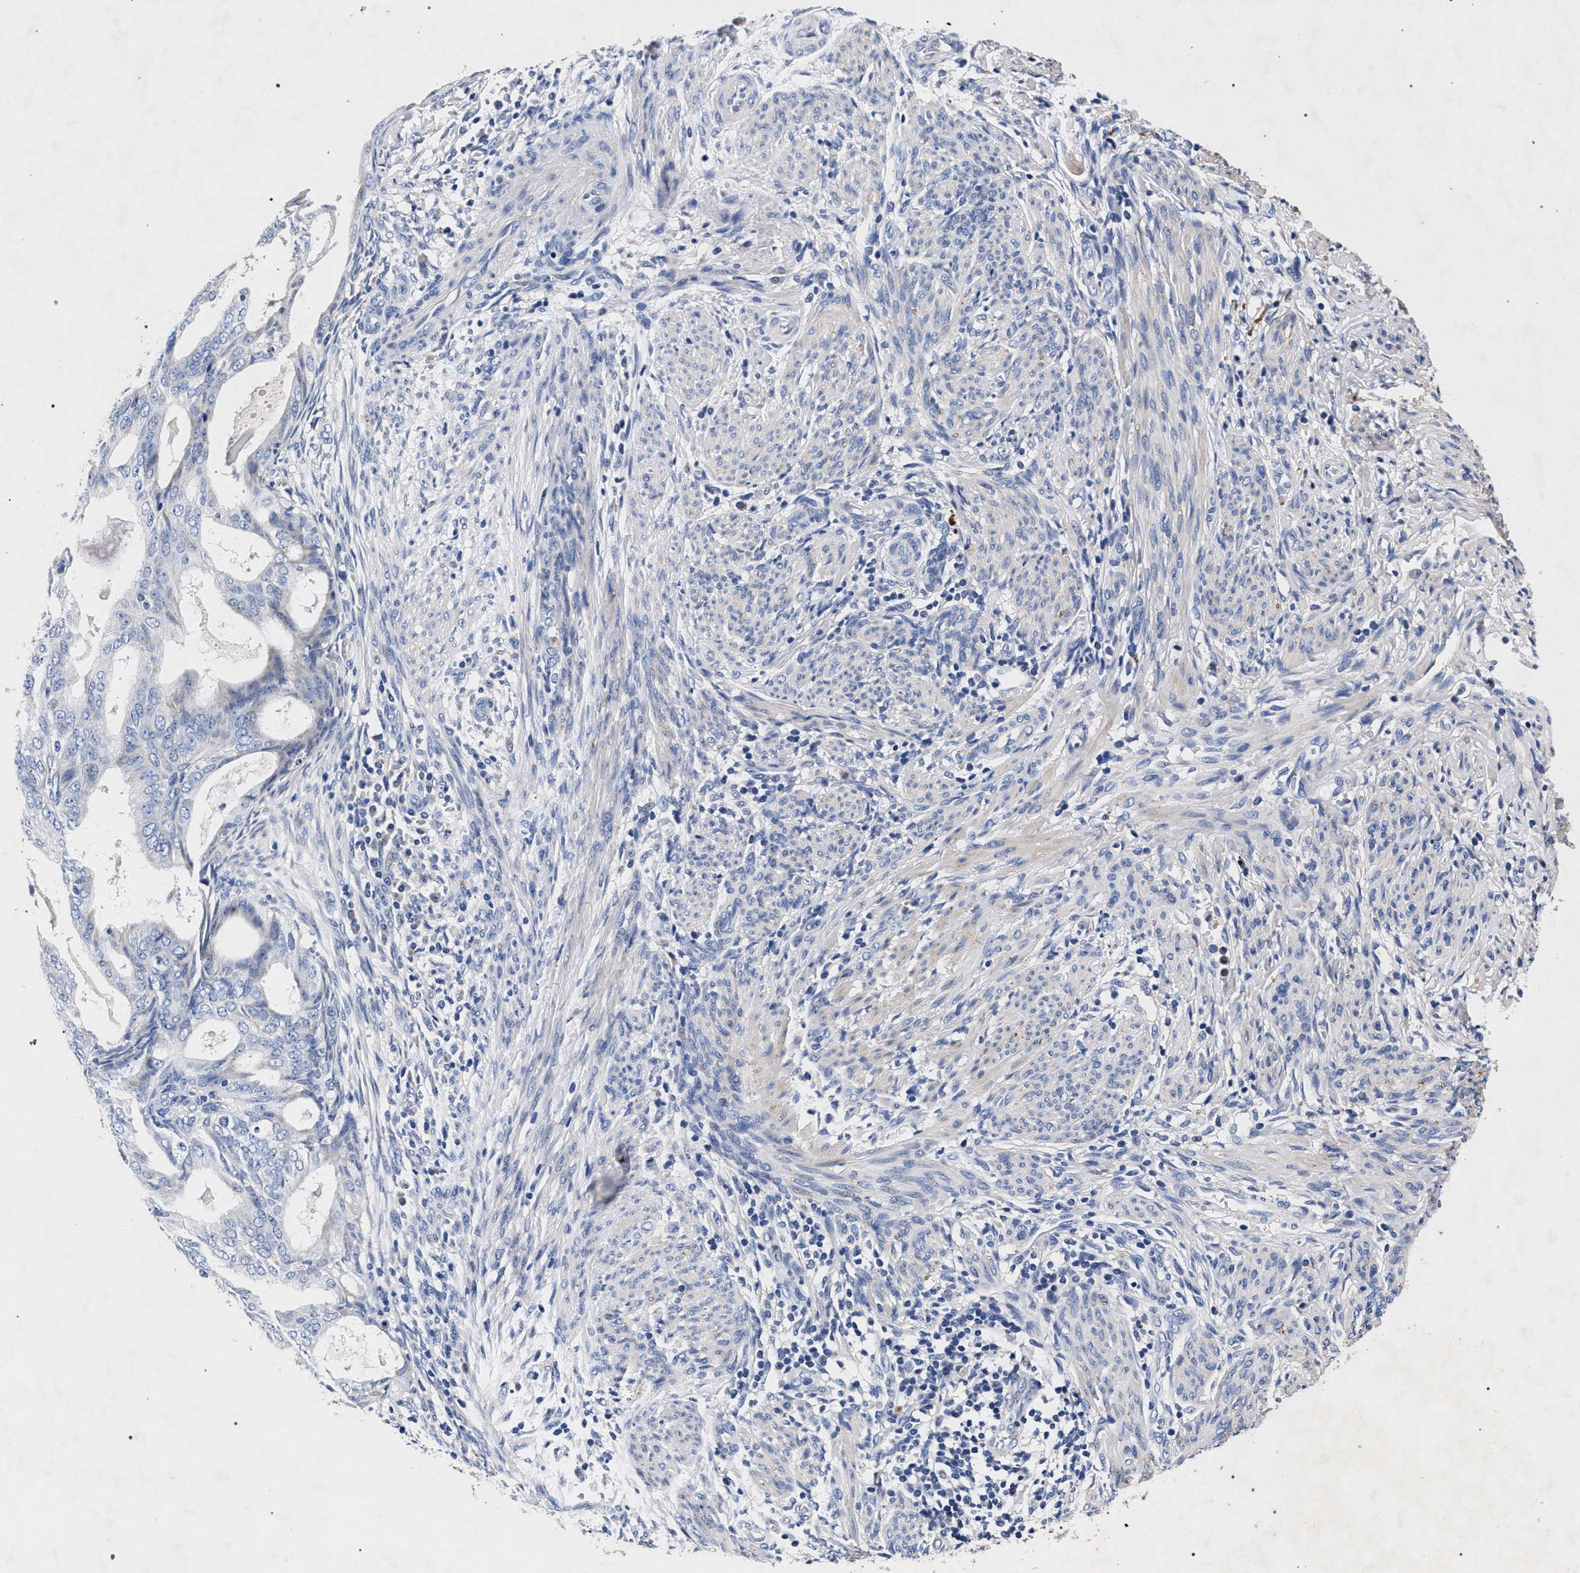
{"staining": {"intensity": "negative", "quantity": "none", "location": "none"}, "tissue": "endometrial cancer", "cell_type": "Tumor cells", "image_type": "cancer", "snomed": [{"axis": "morphology", "description": "Adenocarcinoma, NOS"}, {"axis": "topography", "description": "Endometrium"}], "caption": "Immunohistochemistry image of endometrial cancer (adenocarcinoma) stained for a protein (brown), which shows no staining in tumor cells.", "gene": "HSD17B14", "patient": {"sex": "female", "age": 58}}